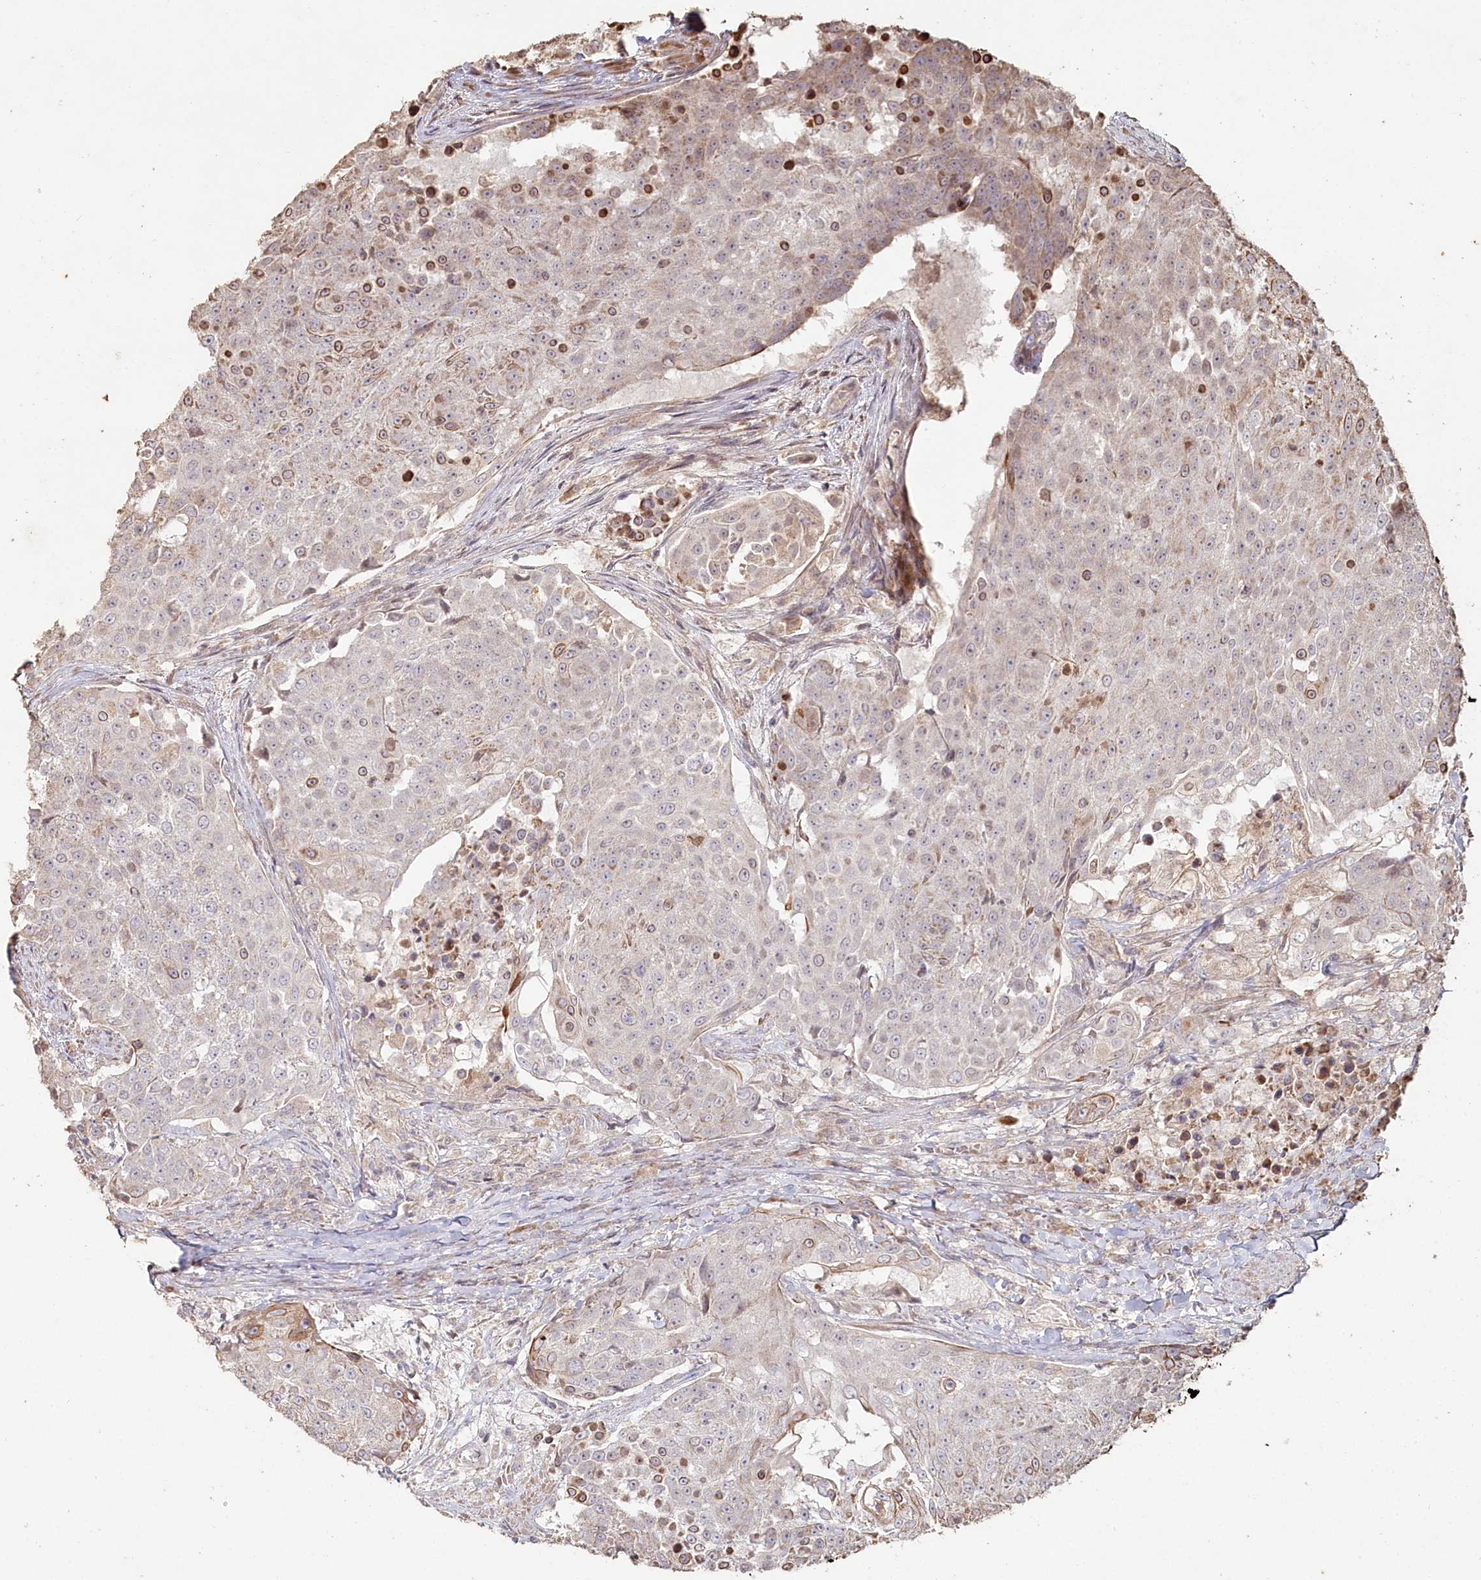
{"staining": {"intensity": "negative", "quantity": "none", "location": "none"}, "tissue": "urothelial cancer", "cell_type": "Tumor cells", "image_type": "cancer", "snomed": [{"axis": "morphology", "description": "Urothelial carcinoma, High grade"}, {"axis": "topography", "description": "Urinary bladder"}], "caption": "Immunohistochemical staining of urothelial cancer exhibits no significant expression in tumor cells.", "gene": "HAL", "patient": {"sex": "female", "age": 63}}